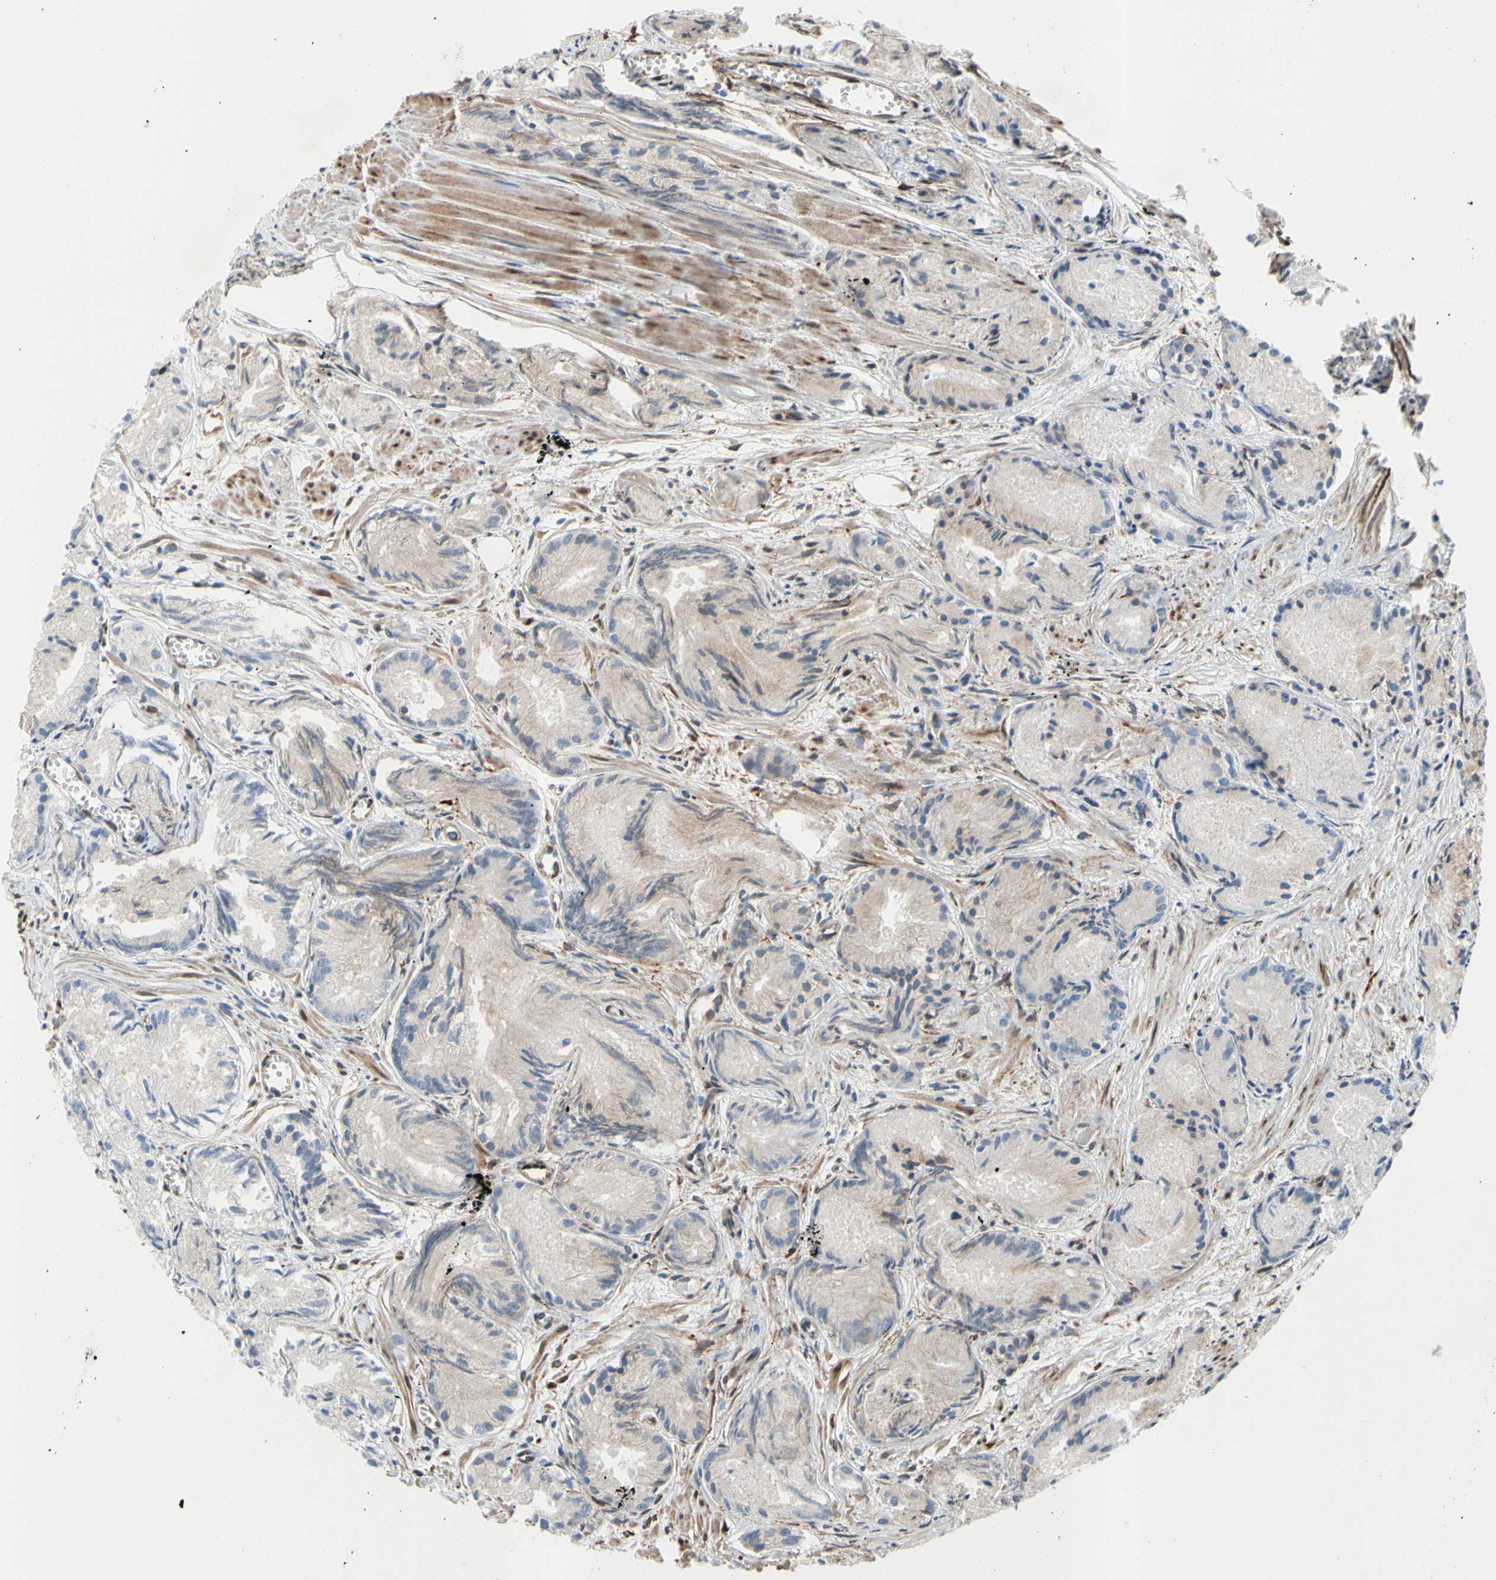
{"staining": {"intensity": "negative", "quantity": "none", "location": "none"}, "tissue": "prostate cancer", "cell_type": "Tumor cells", "image_type": "cancer", "snomed": [{"axis": "morphology", "description": "Adenocarcinoma, Low grade"}, {"axis": "topography", "description": "Prostate"}], "caption": "Adenocarcinoma (low-grade) (prostate) stained for a protein using IHC demonstrates no staining tumor cells.", "gene": "TRAF2", "patient": {"sex": "male", "age": 72}}